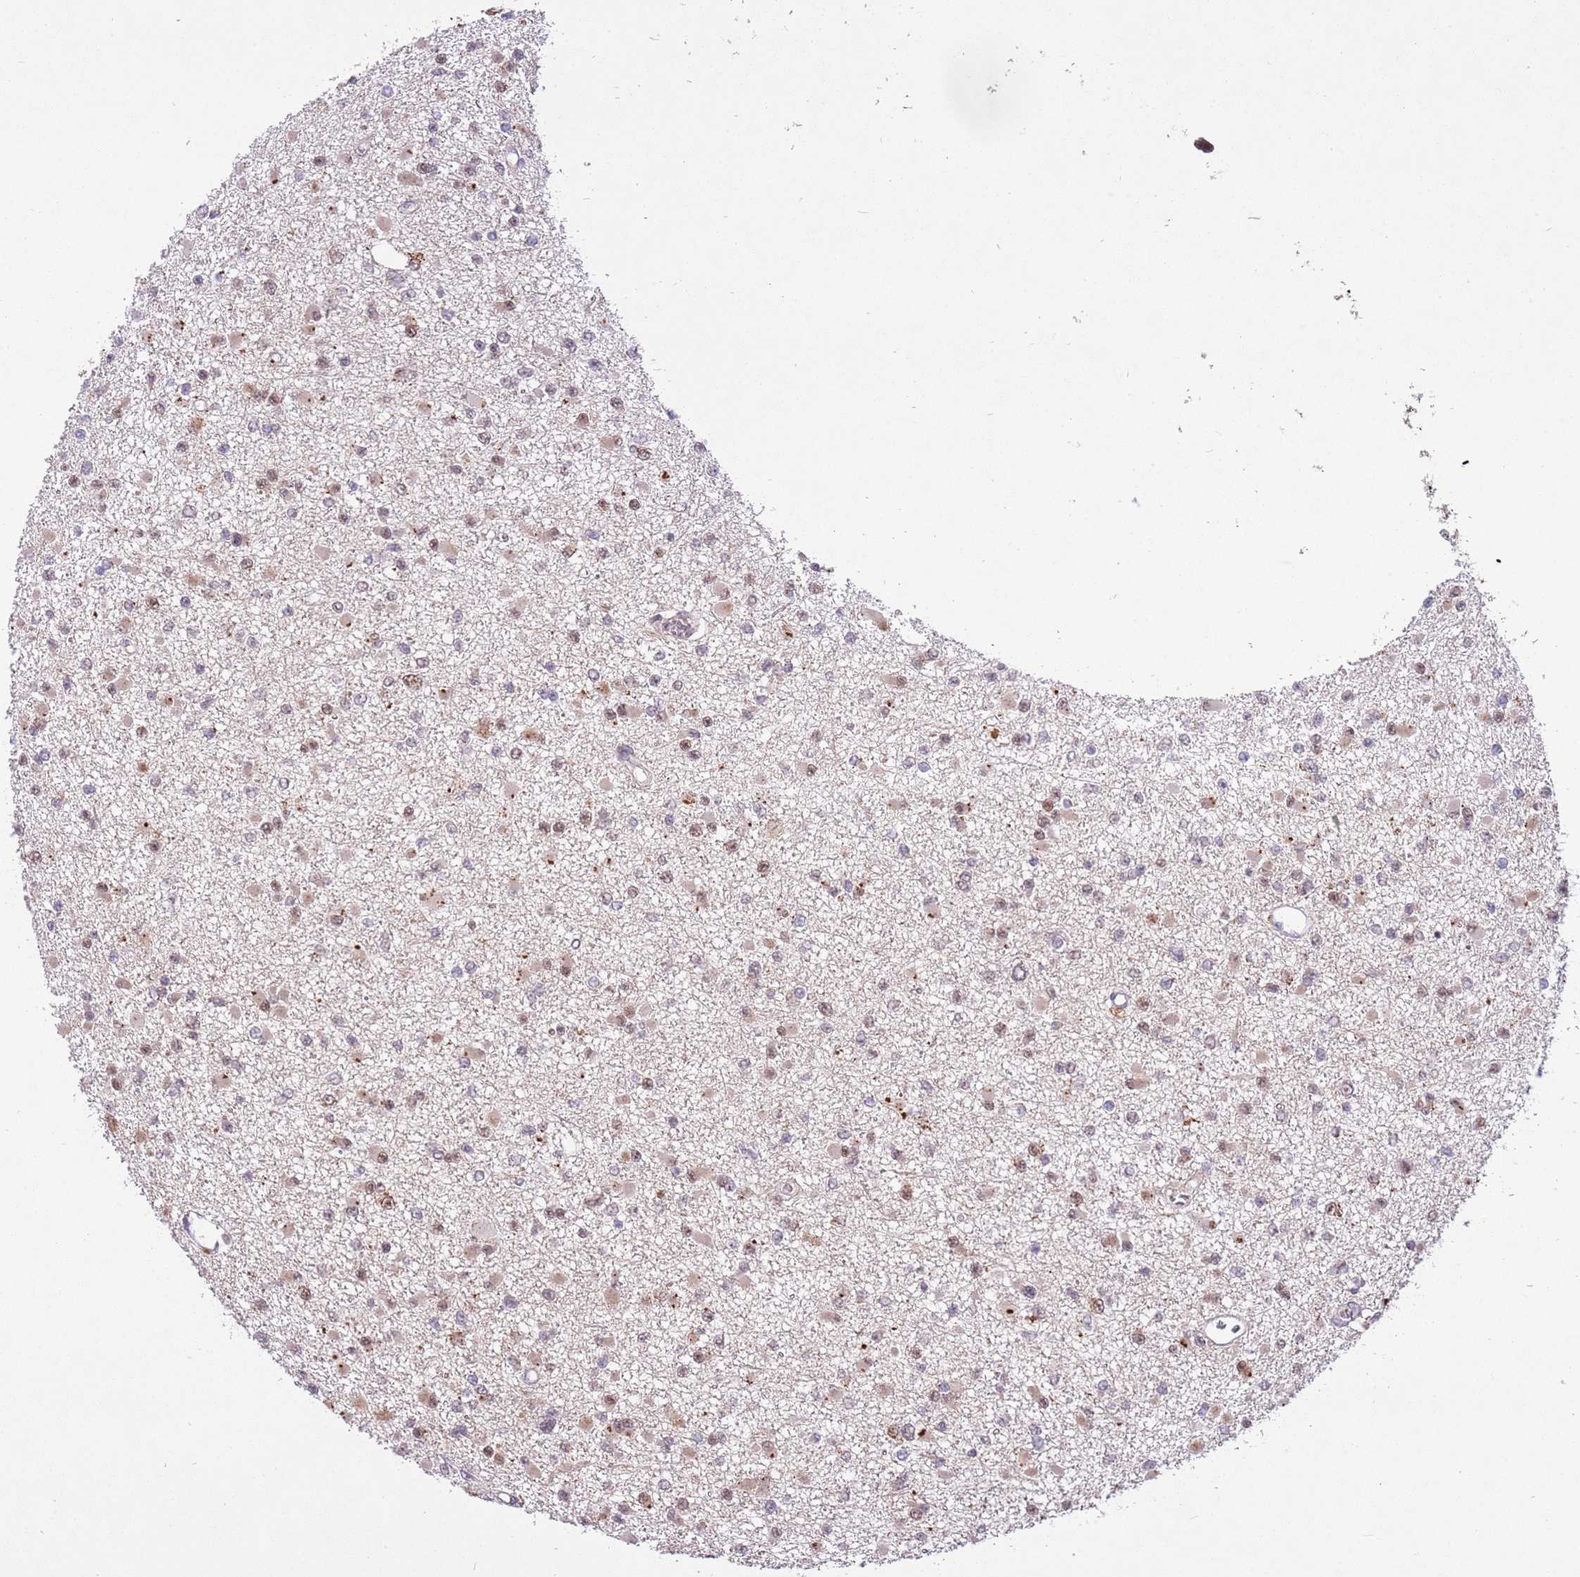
{"staining": {"intensity": "weak", "quantity": "25%-75%", "location": "nuclear"}, "tissue": "glioma", "cell_type": "Tumor cells", "image_type": "cancer", "snomed": [{"axis": "morphology", "description": "Glioma, malignant, Low grade"}, {"axis": "topography", "description": "Brain"}], "caption": "Immunohistochemical staining of glioma shows weak nuclear protein expression in about 25%-75% of tumor cells.", "gene": "TRIM27", "patient": {"sex": "female", "age": 22}}